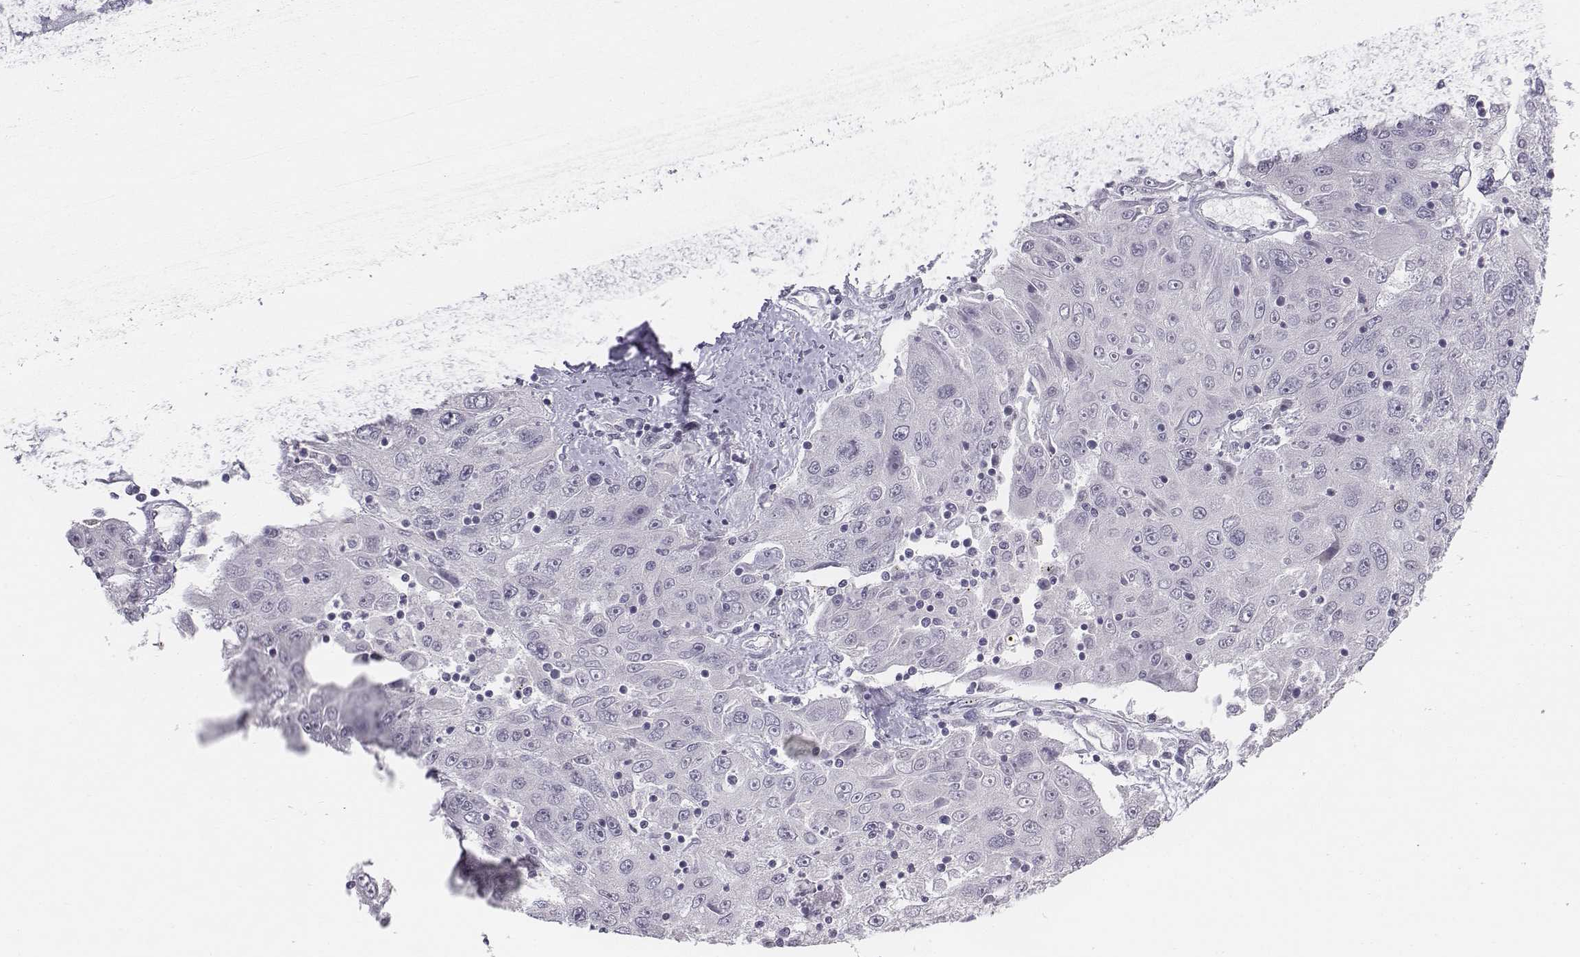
{"staining": {"intensity": "negative", "quantity": "none", "location": "none"}, "tissue": "stomach cancer", "cell_type": "Tumor cells", "image_type": "cancer", "snomed": [{"axis": "morphology", "description": "Adenocarcinoma, NOS"}, {"axis": "topography", "description": "Stomach"}], "caption": "DAB immunohistochemical staining of stomach cancer displays no significant staining in tumor cells.", "gene": "TH", "patient": {"sex": "male", "age": 56}}